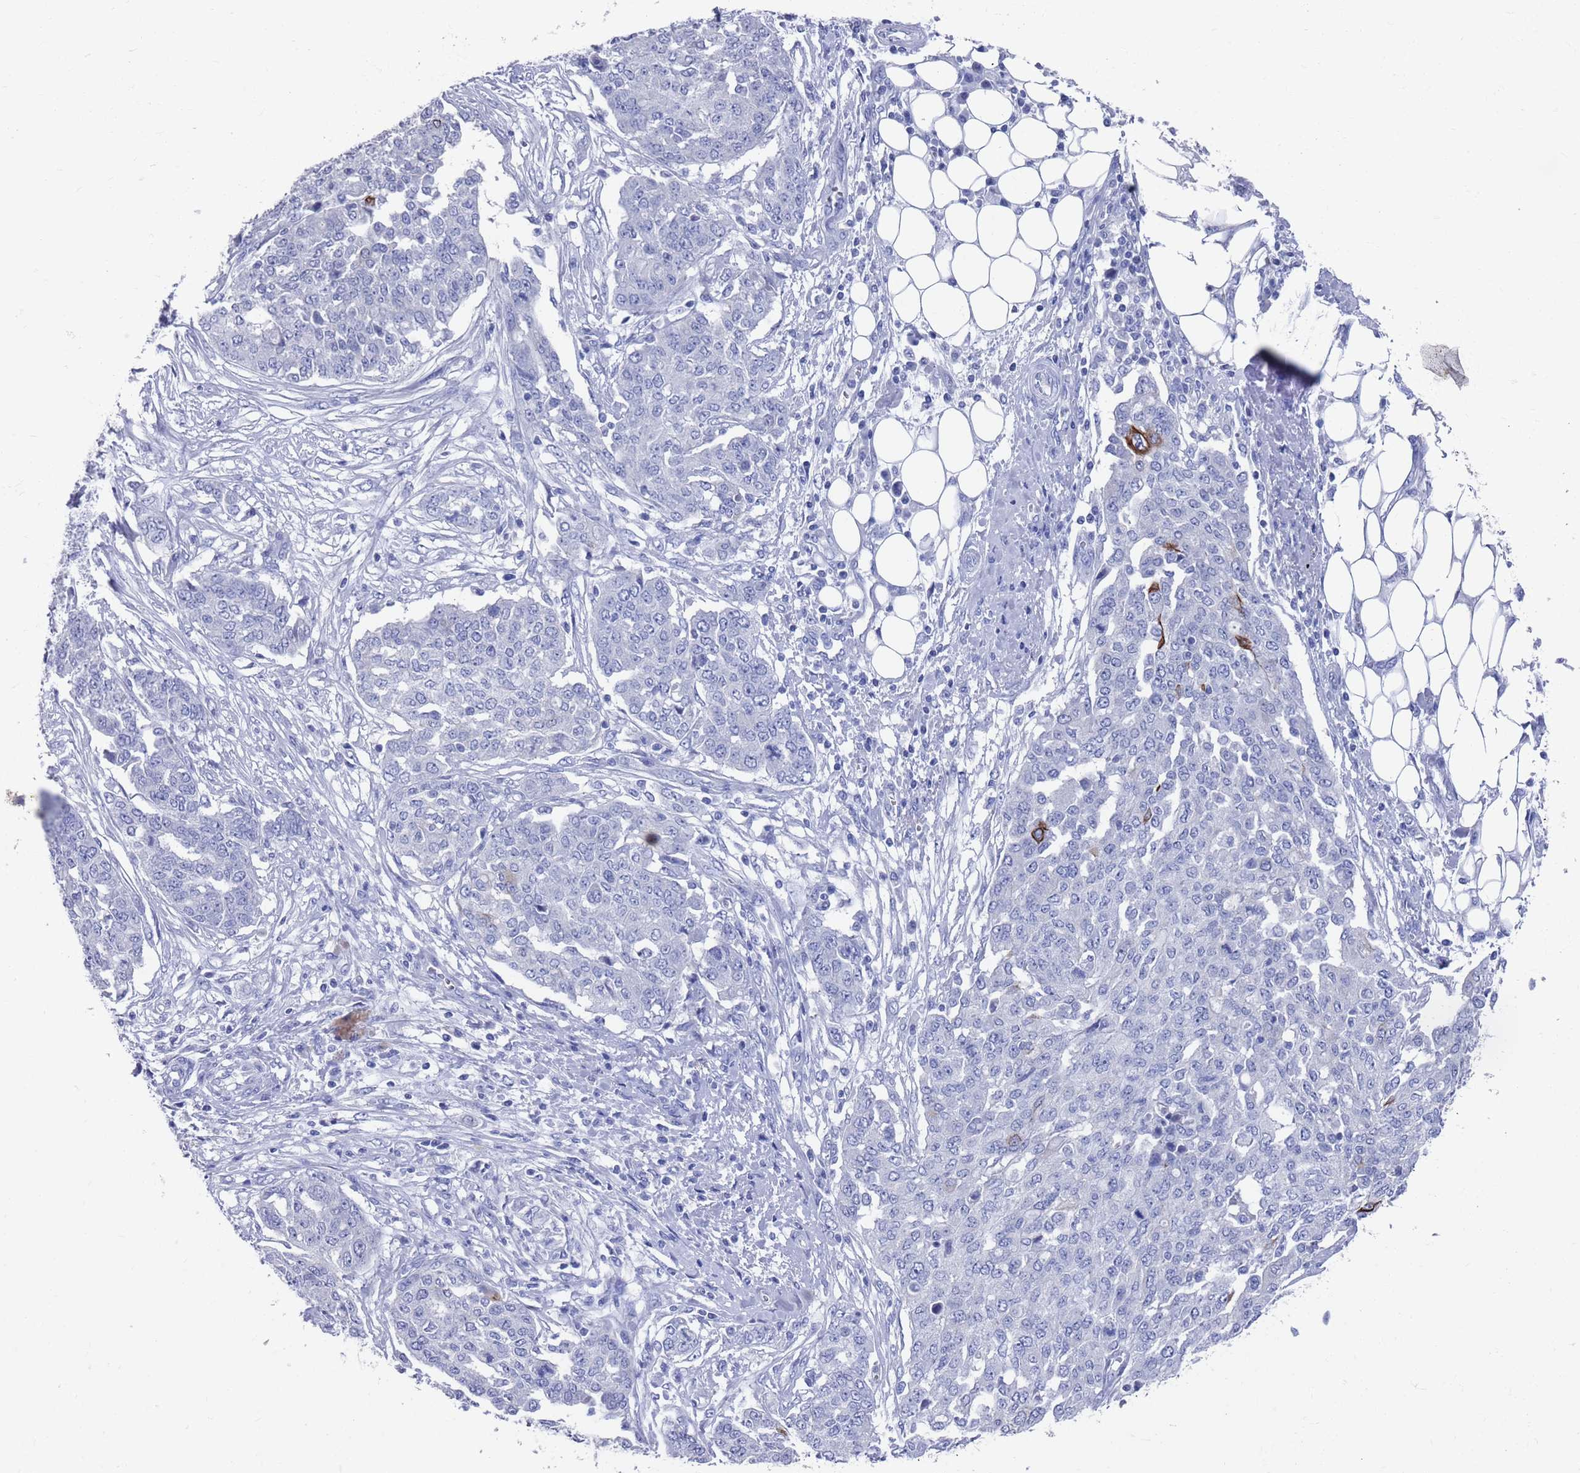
{"staining": {"intensity": "negative", "quantity": "none", "location": "none"}, "tissue": "ovarian cancer", "cell_type": "Tumor cells", "image_type": "cancer", "snomed": [{"axis": "morphology", "description": "Cystadenocarcinoma, serous, NOS"}, {"axis": "topography", "description": "Soft tissue"}, {"axis": "topography", "description": "Ovary"}], "caption": "Immunohistochemistry of human ovarian serous cystadenocarcinoma displays no expression in tumor cells. (DAB immunohistochemistry visualized using brightfield microscopy, high magnification).", "gene": "MTMR2", "patient": {"sex": "female", "age": 57}}